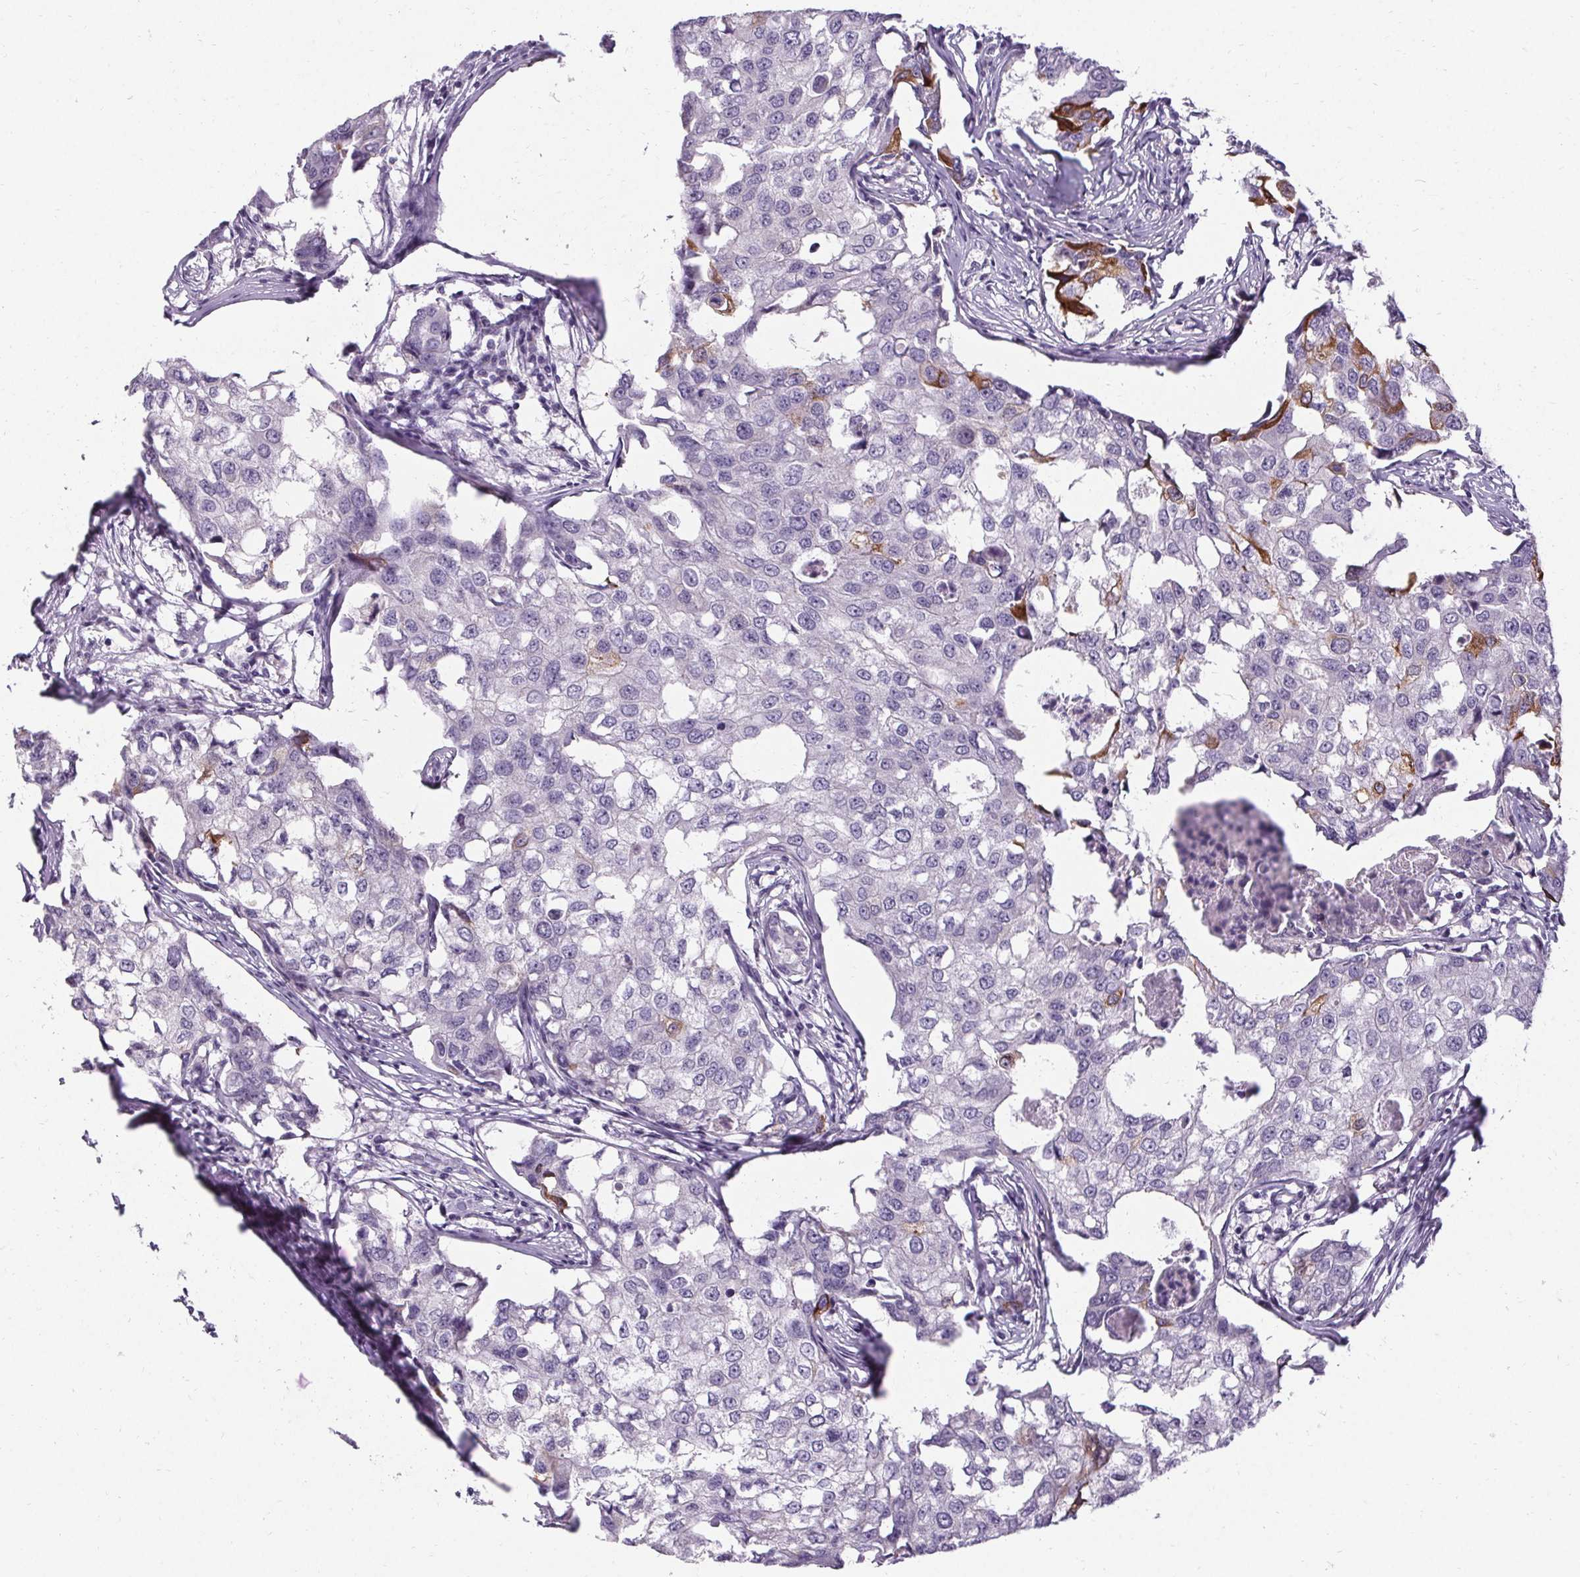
{"staining": {"intensity": "moderate", "quantity": "<25%", "location": "cytoplasmic/membranous"}, "tissue": "breast cancer", "cell_type": "Tumor cells", "image_type": "cancer", "snomed": [{"axis": "morphology", "description": "Duct carcinoma"}, {"axis": "topography", "description": "Breast"}], "caption": "Approximately <25% of tumor cells in breast cancer display moderate cytoplasmic/membranous protein expression as visualized by brown immunohistochemical staining.", "gene": "HSD17B3", "patient": {"sex": "female", "age": 27}}